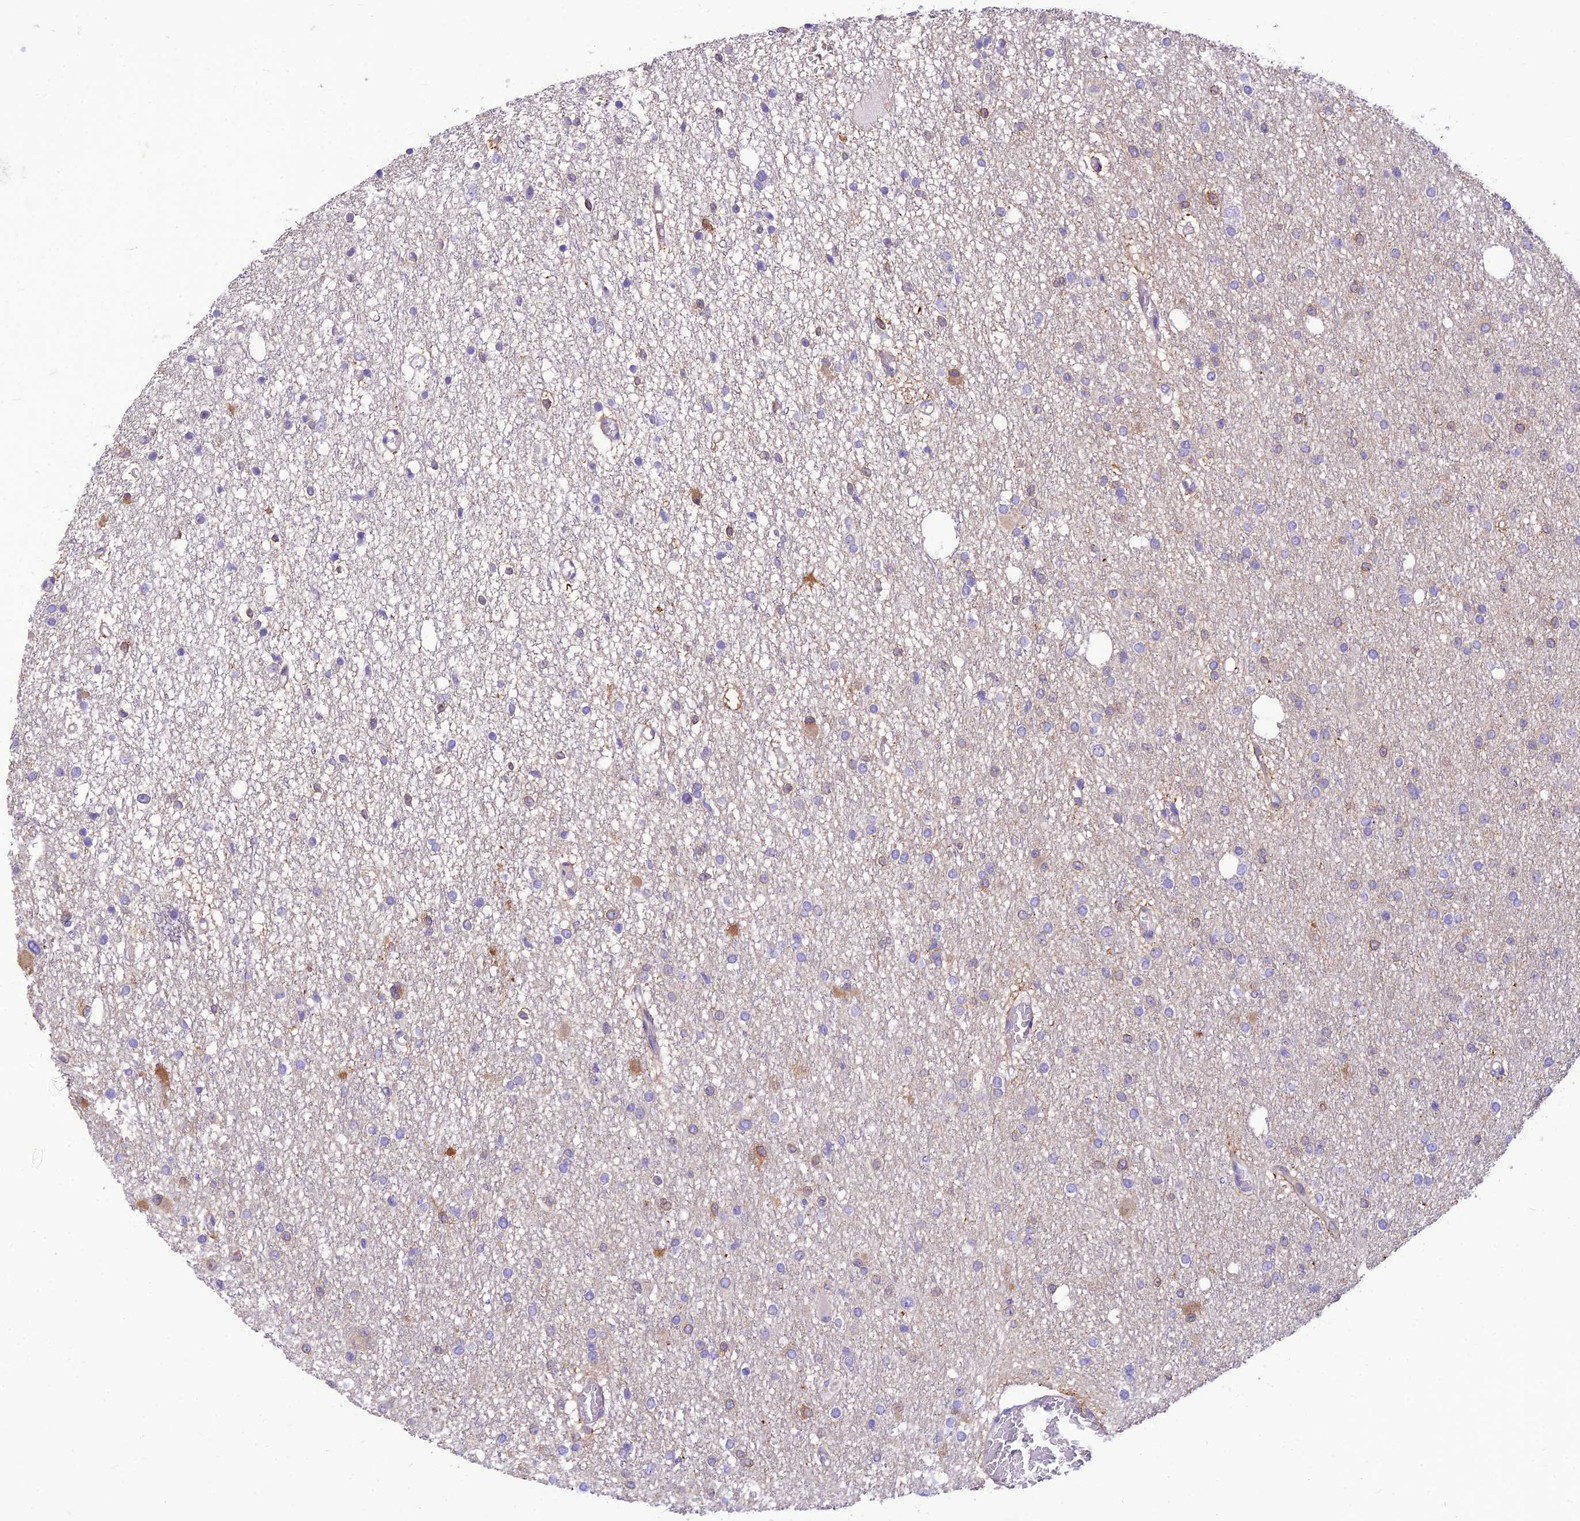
{"staining": {"intensity": "strong", "quantity": "<25%", "location": "cytoplasmic/membranous"}, "tissue": "glioma", "cell_type": "Tumor cells", "image_type": "cancer", "snomed": [{"axis": "morphology", "description": "Glioma, malignant, Low grade"}, {"axis": "topography", "description": "Brain"}], "caption": "The immunohistochemical stain labels strong cytoplasmic/membranous staining in tumor cells of glioma tissue. (Brightfield microscopy of DAB IHC at high magnification).", "gene": "DHDH", "patient": {"sex": "female", "age": 22}}